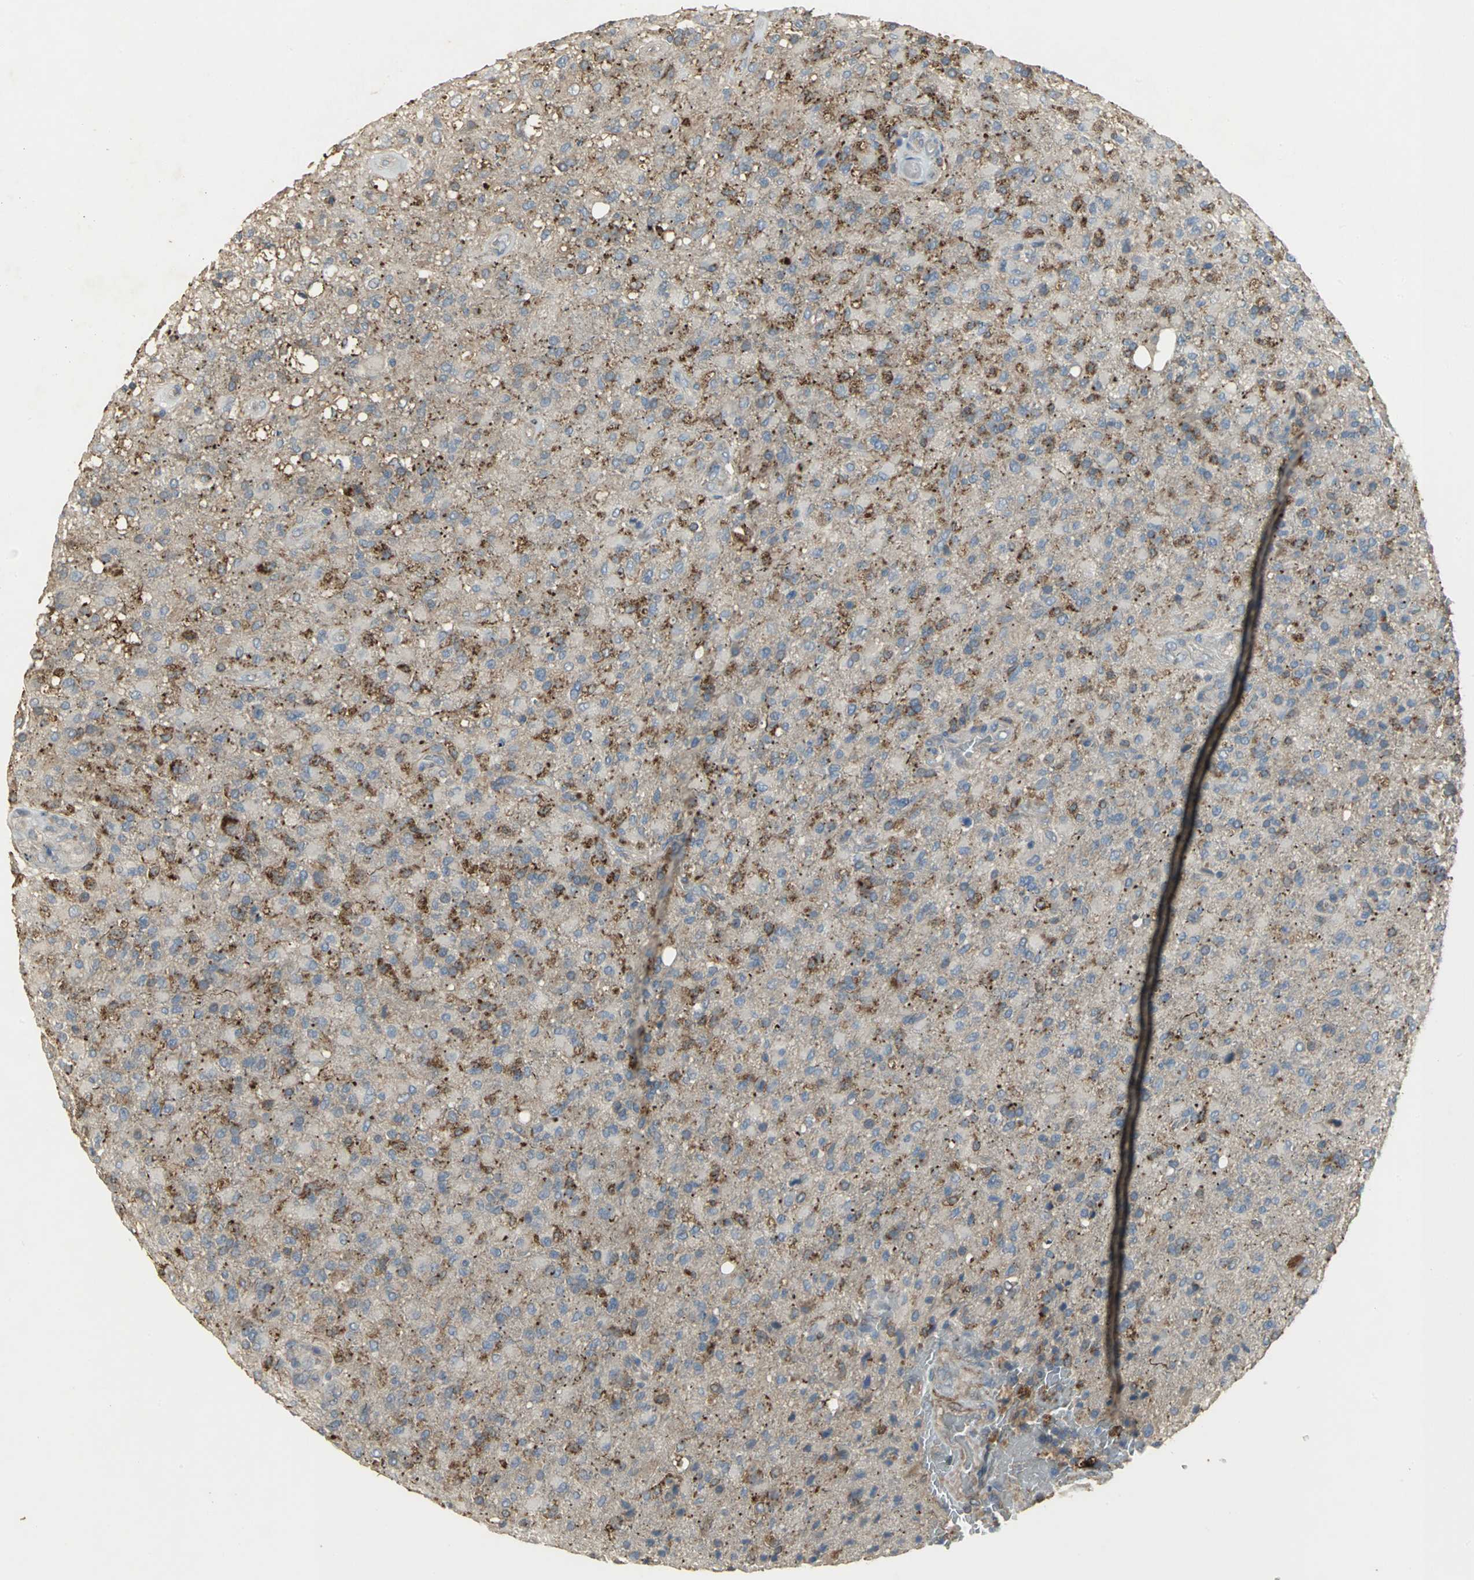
{"staining": {"intensity": "weak", "quantity": ">75%", "location": "cytoplasmic/membranous"}, "tissue": "glioma", "cell_type": "Tumor cells", "image_type": "cancer", "snomed": [{"axis": "morphology", "description": "Glioma, malignant, High grade"}, {"axis": "topography", "description": "Brain"}], "caption": "Glioma was stained to show a protein in brown. There is low levels of weak cytoplasmic/membranous positivity in about >75% of tumor cells.", "gene": "MET", "patient": {"sex": "male", "age": 71}}